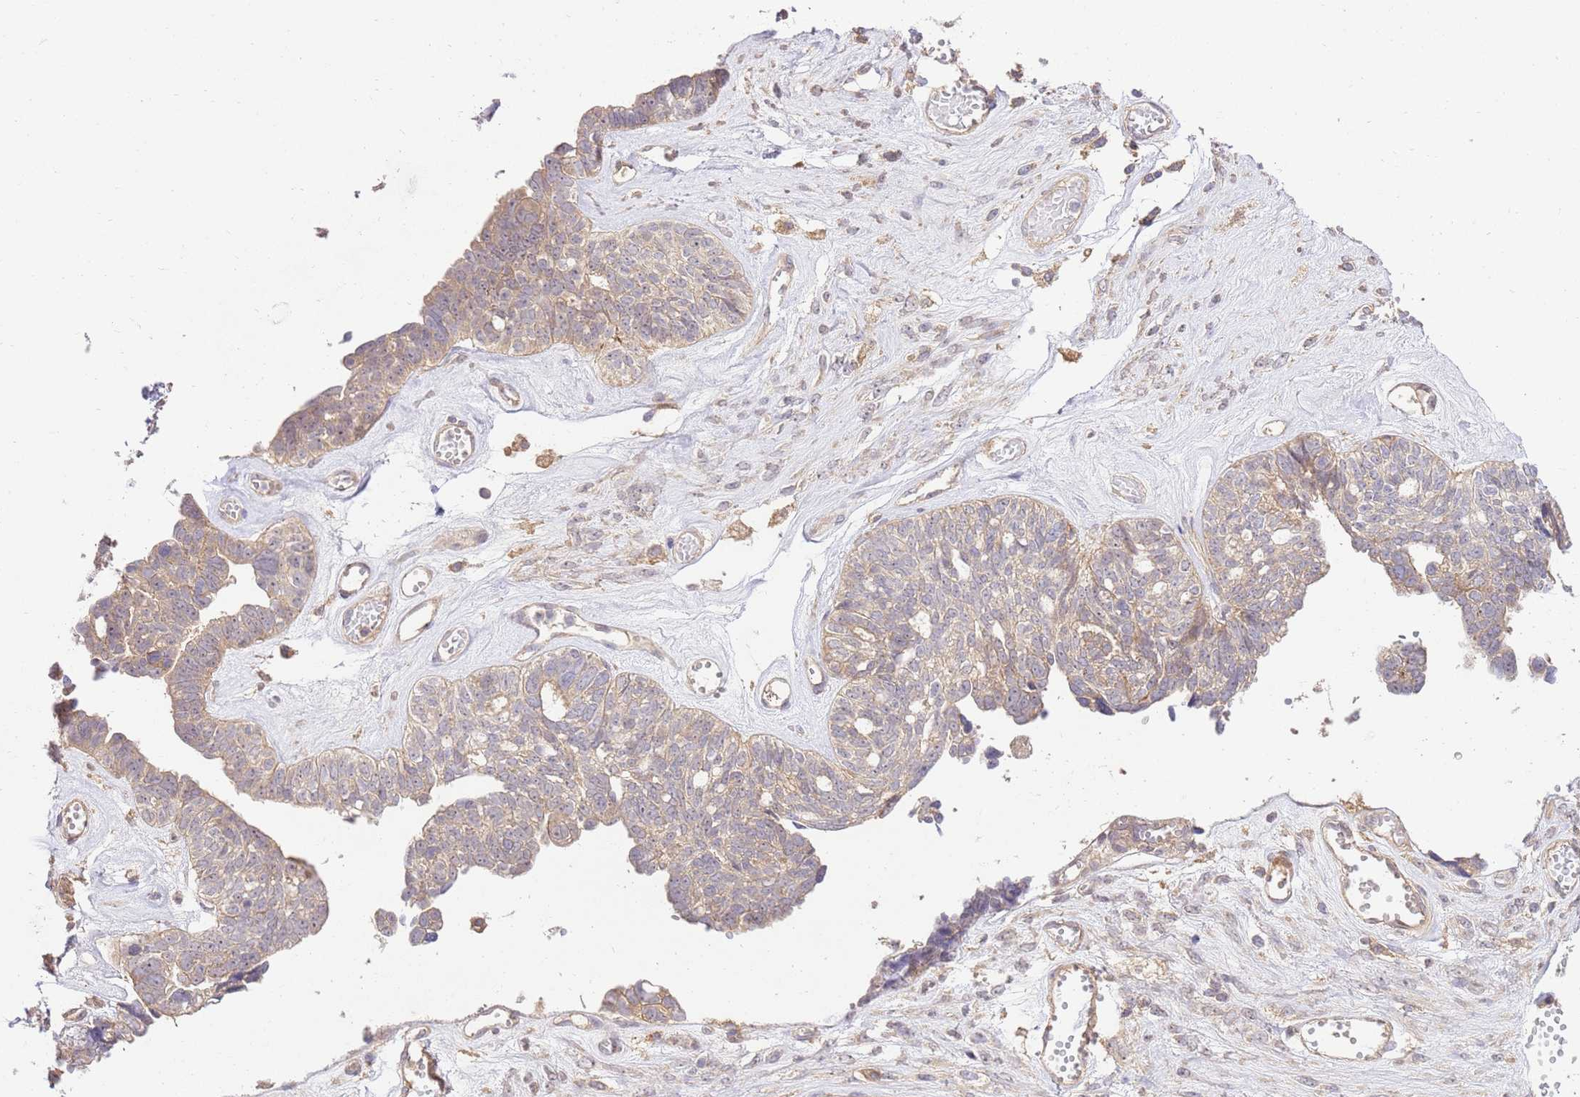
{"staining": {"intensity": "weak", "quantity": "<25%", "location": "cytoplasmic/membranous"}, "tissue": "ovarian cancer", "cell_type": "Tumor cells", "image_type": "cancer", "snomed": [{"axis": "morphology", "description": "Cystadenocarcinoma, serous, NOS"}, {"axis": "topography", "description": "Ovary"}], "caption": "Image shows no protein staining in tumor cells of ovarian cancer tissue.", "gene": "GAREM1", "patient": {"sex": "female", "age": 79}}